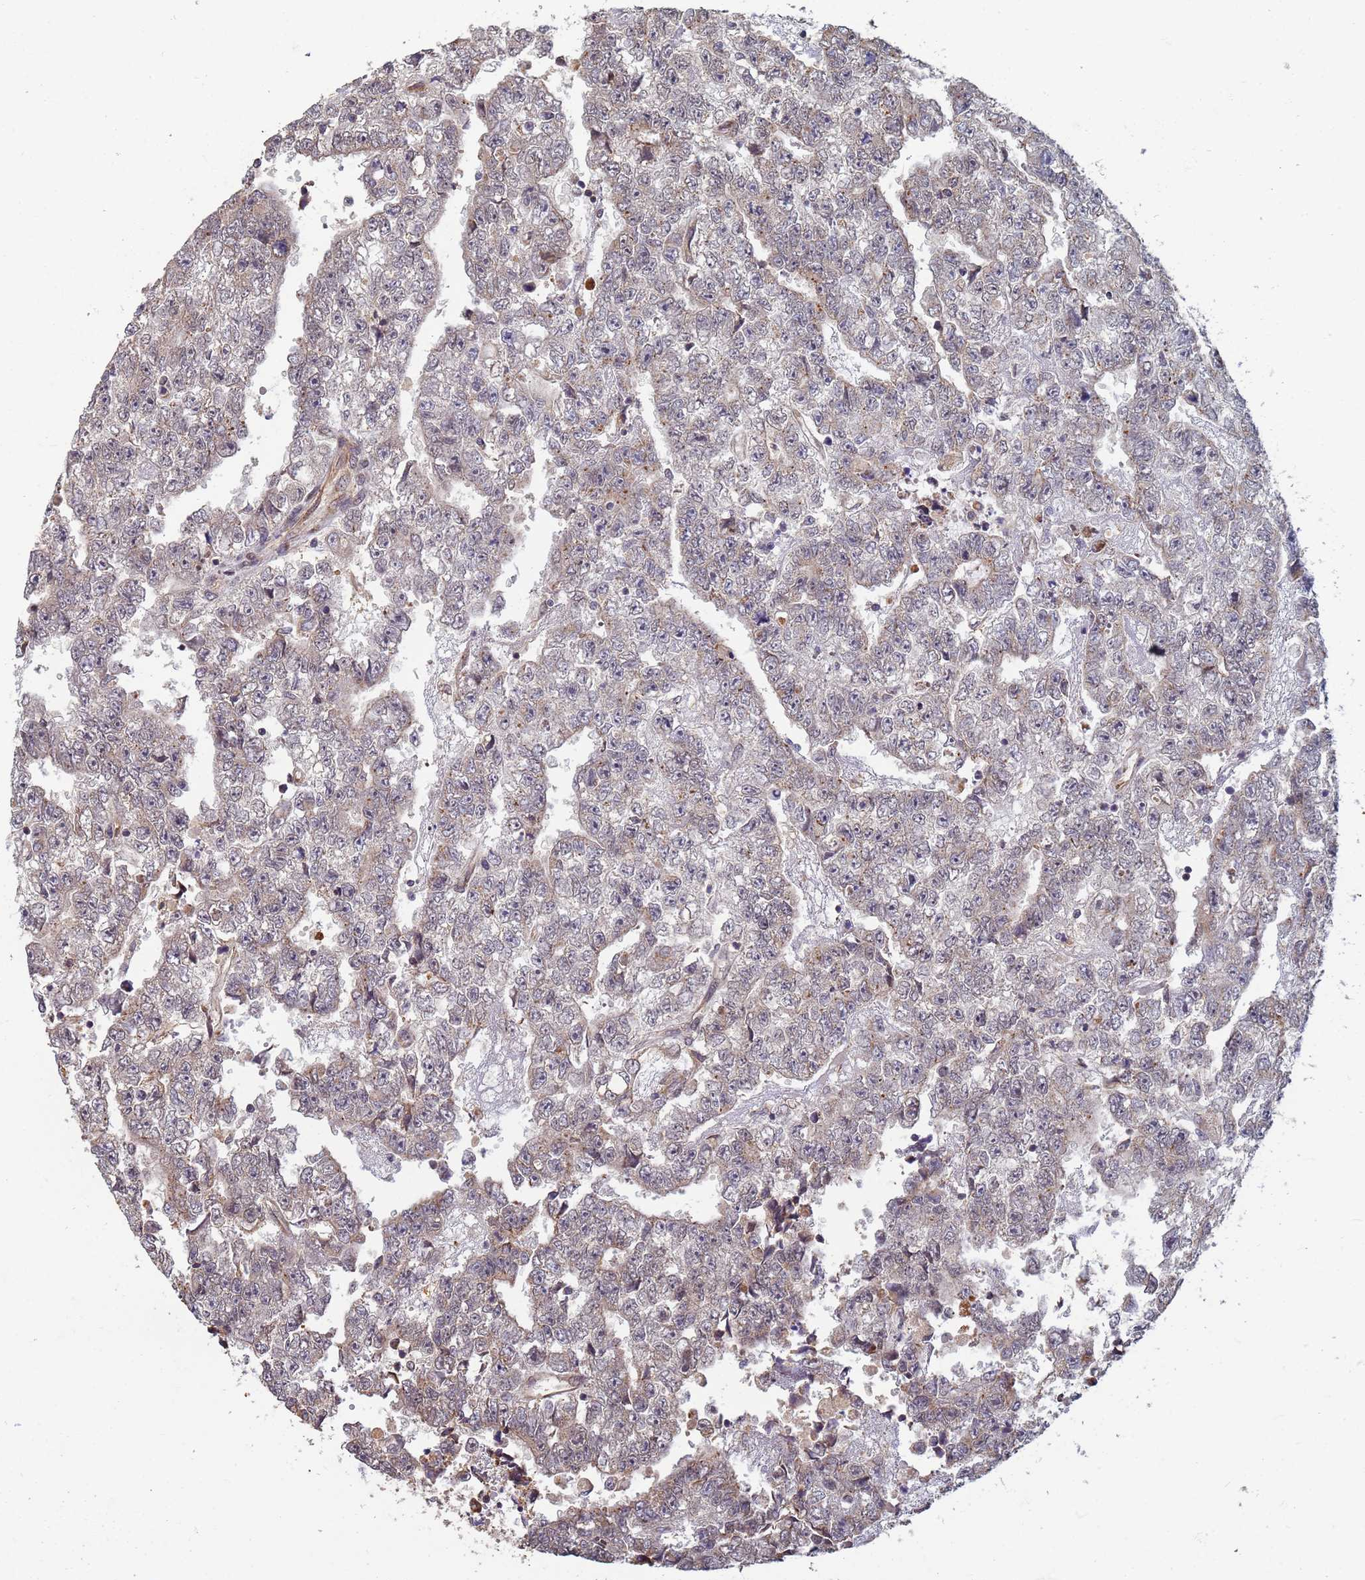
{"staining": {"intensity": "weak", "quantity": "<25%", "location": "cytoplasmic/membranous"}, "tissue": "testis cancer", "cell_type": "Tumor cells", "image_type": "cancer", "snomed": [{"axis": "morphology", "description": "Carcinoma, Embryonal, NOS"}, {"axis": "topography", "description": "Testis"}], "caption": "The histopathology image exhibits no significant expression in tumor cells of testis embryonal carcinoma.", "gene": "ITGB4", "patient": {"sex": "male", "age": 25}}